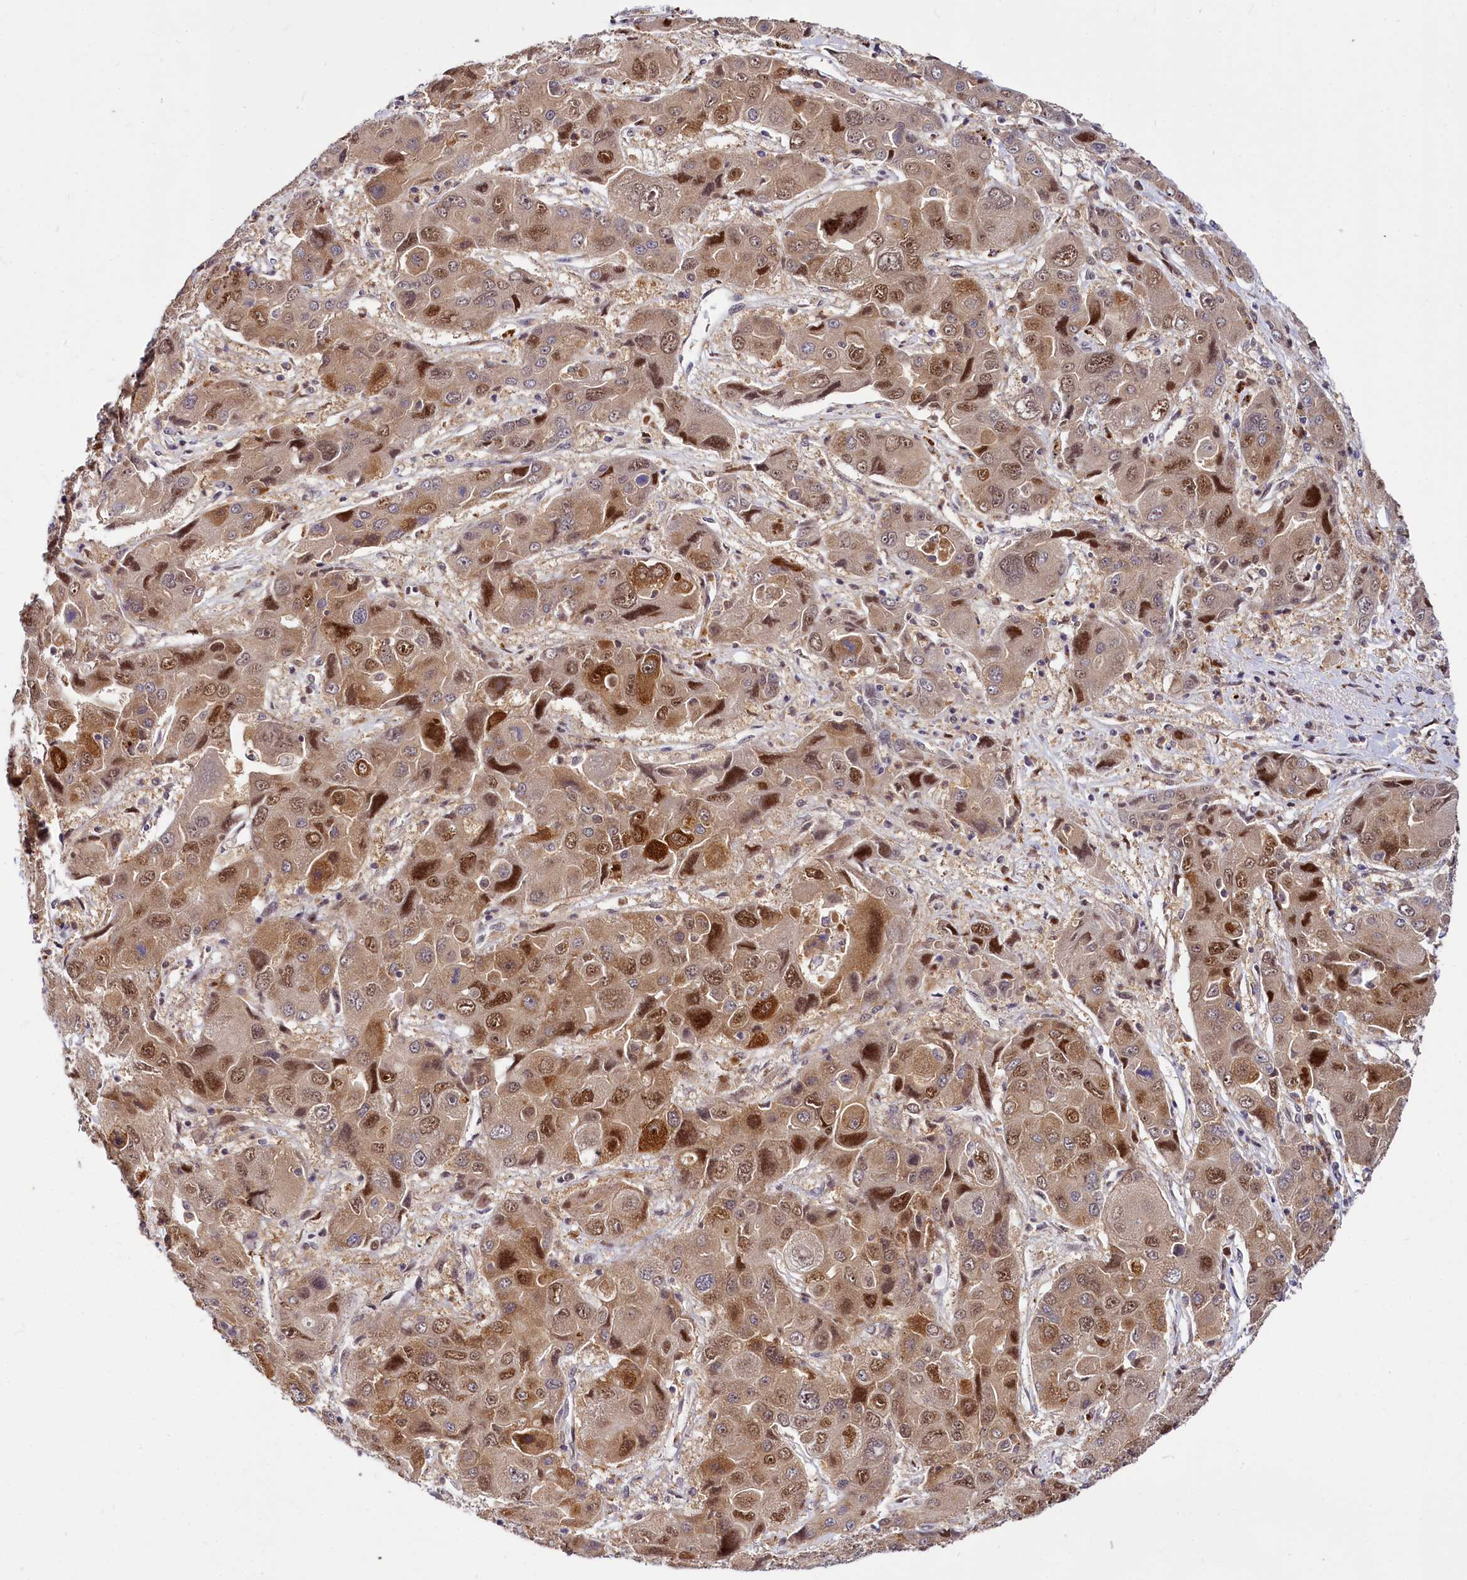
{"staining": {"intensity": "moderate", "quantity": ">75%", "location": "cytoplasmic/membranous,nuclear"}, "tissue": "liver cancer", "cell_type": "Tumor cells", "image_type": "cancer", "snomed": [{"axis": "morphology", "description": "Cholangiocarcinoma"}, {"axis": "topography", "description": "Liver"}], "caption": "A high-resolution histopathology image shows immunohistochemistry staining of liver cholangiocarcinoma, which exhibits moderate cytoplasmic/membranous and nuclear positivity in about >75% of tumor cells. Ihc stains the protein of interest in brown and the nuclei are stained blue.", "gene": "MAML2", "patient": {"sex": "male", "age": 67}}